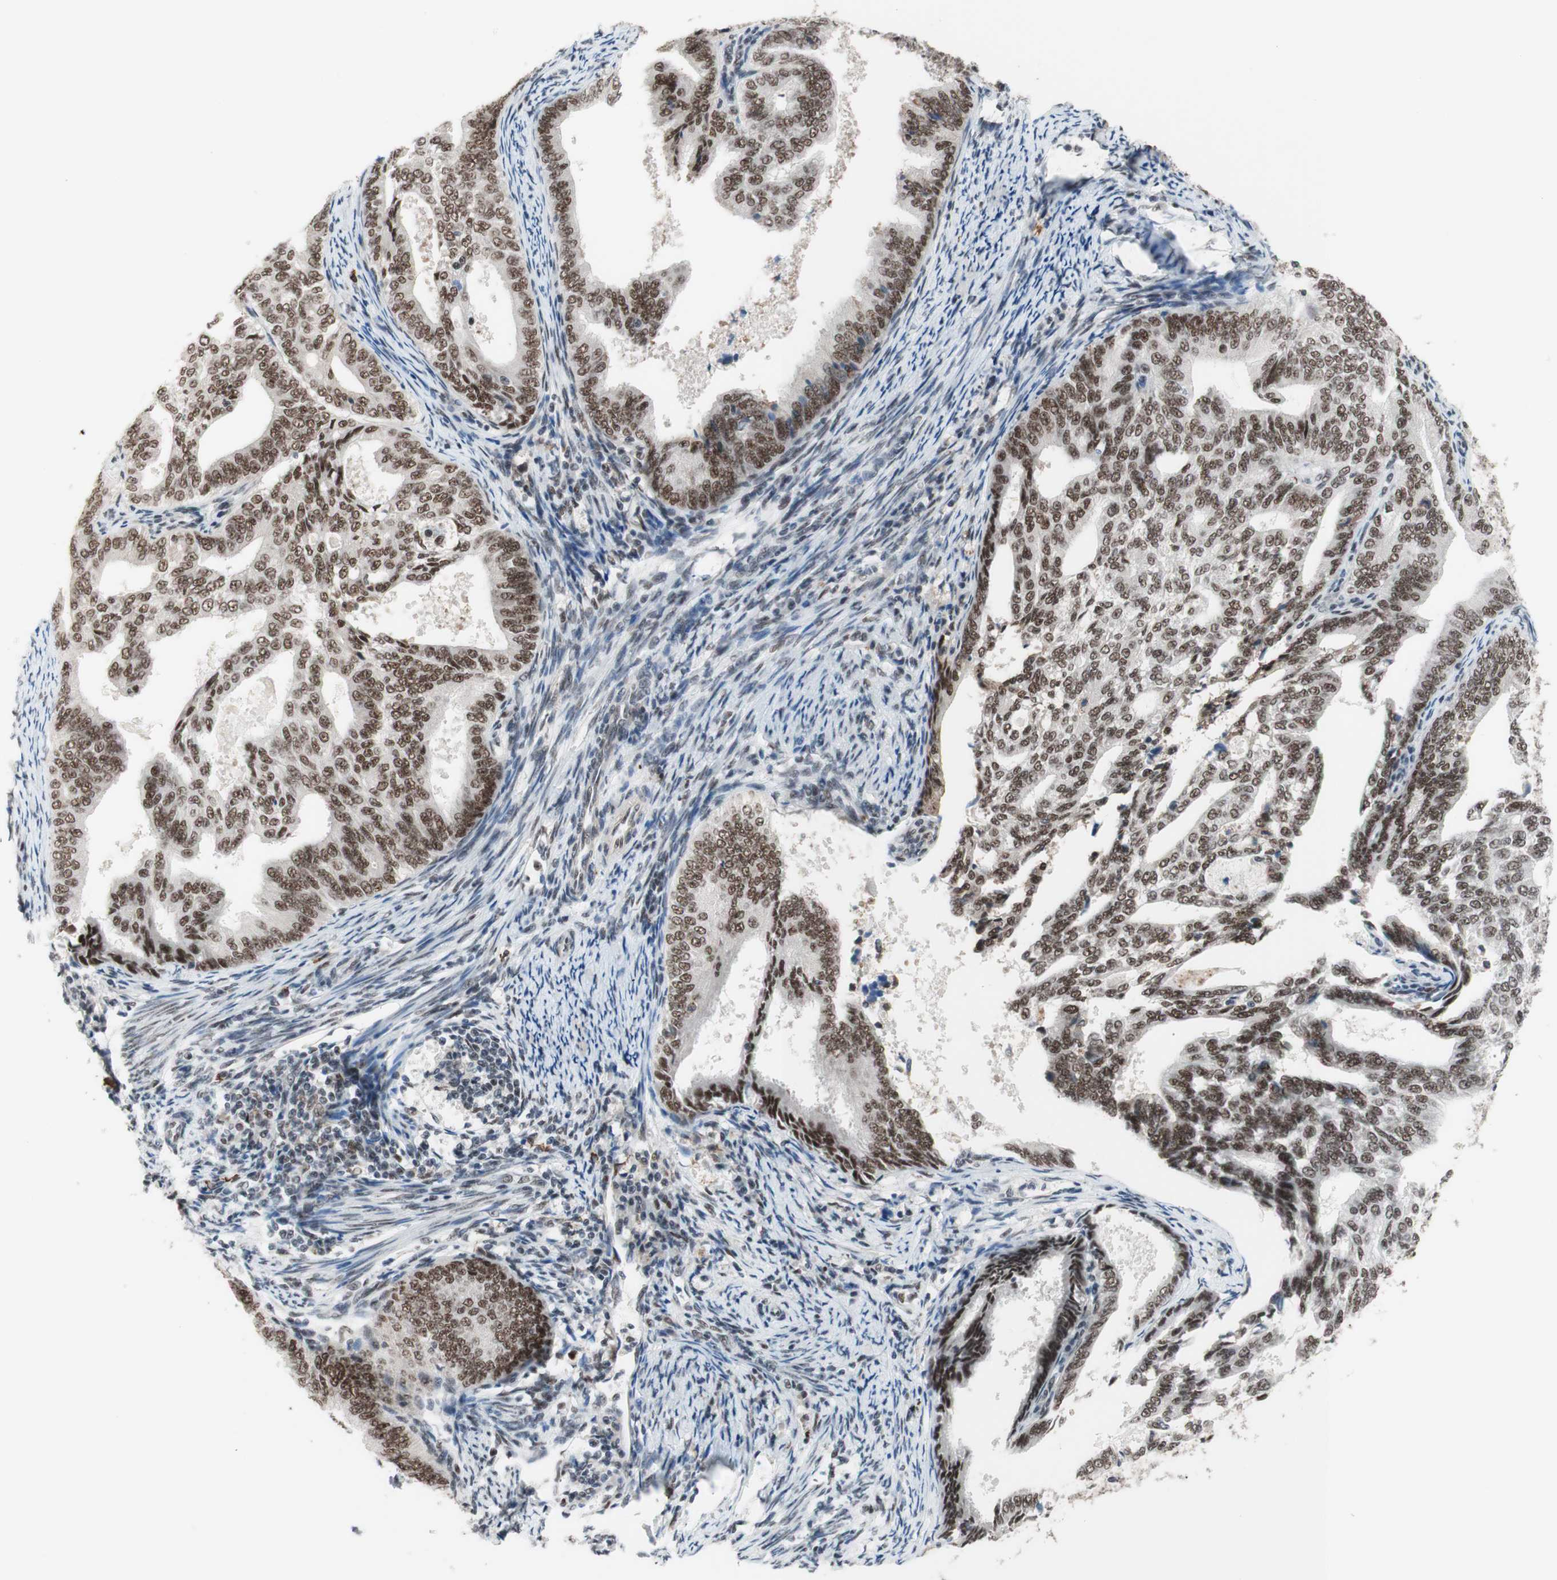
{"staining": {"intensity": "strong", "quantity": ">75%", "location": "nuclear"}, "tissue": "endometrial cancer", "cell_type": "Tumor cells", "image_type": "cancer", "snomed": [{"axis": "morphology", "description": "Adenocarcinoma, NOS"}, {"axis": "topography", "description": "Endometrium"}], "caption": "High-magnification brightfield microscopy of endometrial cancer stained with DAB (3,3'-diaminobenzidine) (brown) and counterstained with hematoxylin (blue). tumor cells exhibit strong nuclear expression is appreciated in approximately>75% of cells. The staining is performed using DAB (3,3'-diaminobenzidine) brown chromogen to label protein expression. The nuclei are counter-stained blue using hematoxylin.", "gene": "PRPF19", "patient": {"sex": "female", "age": 58}}